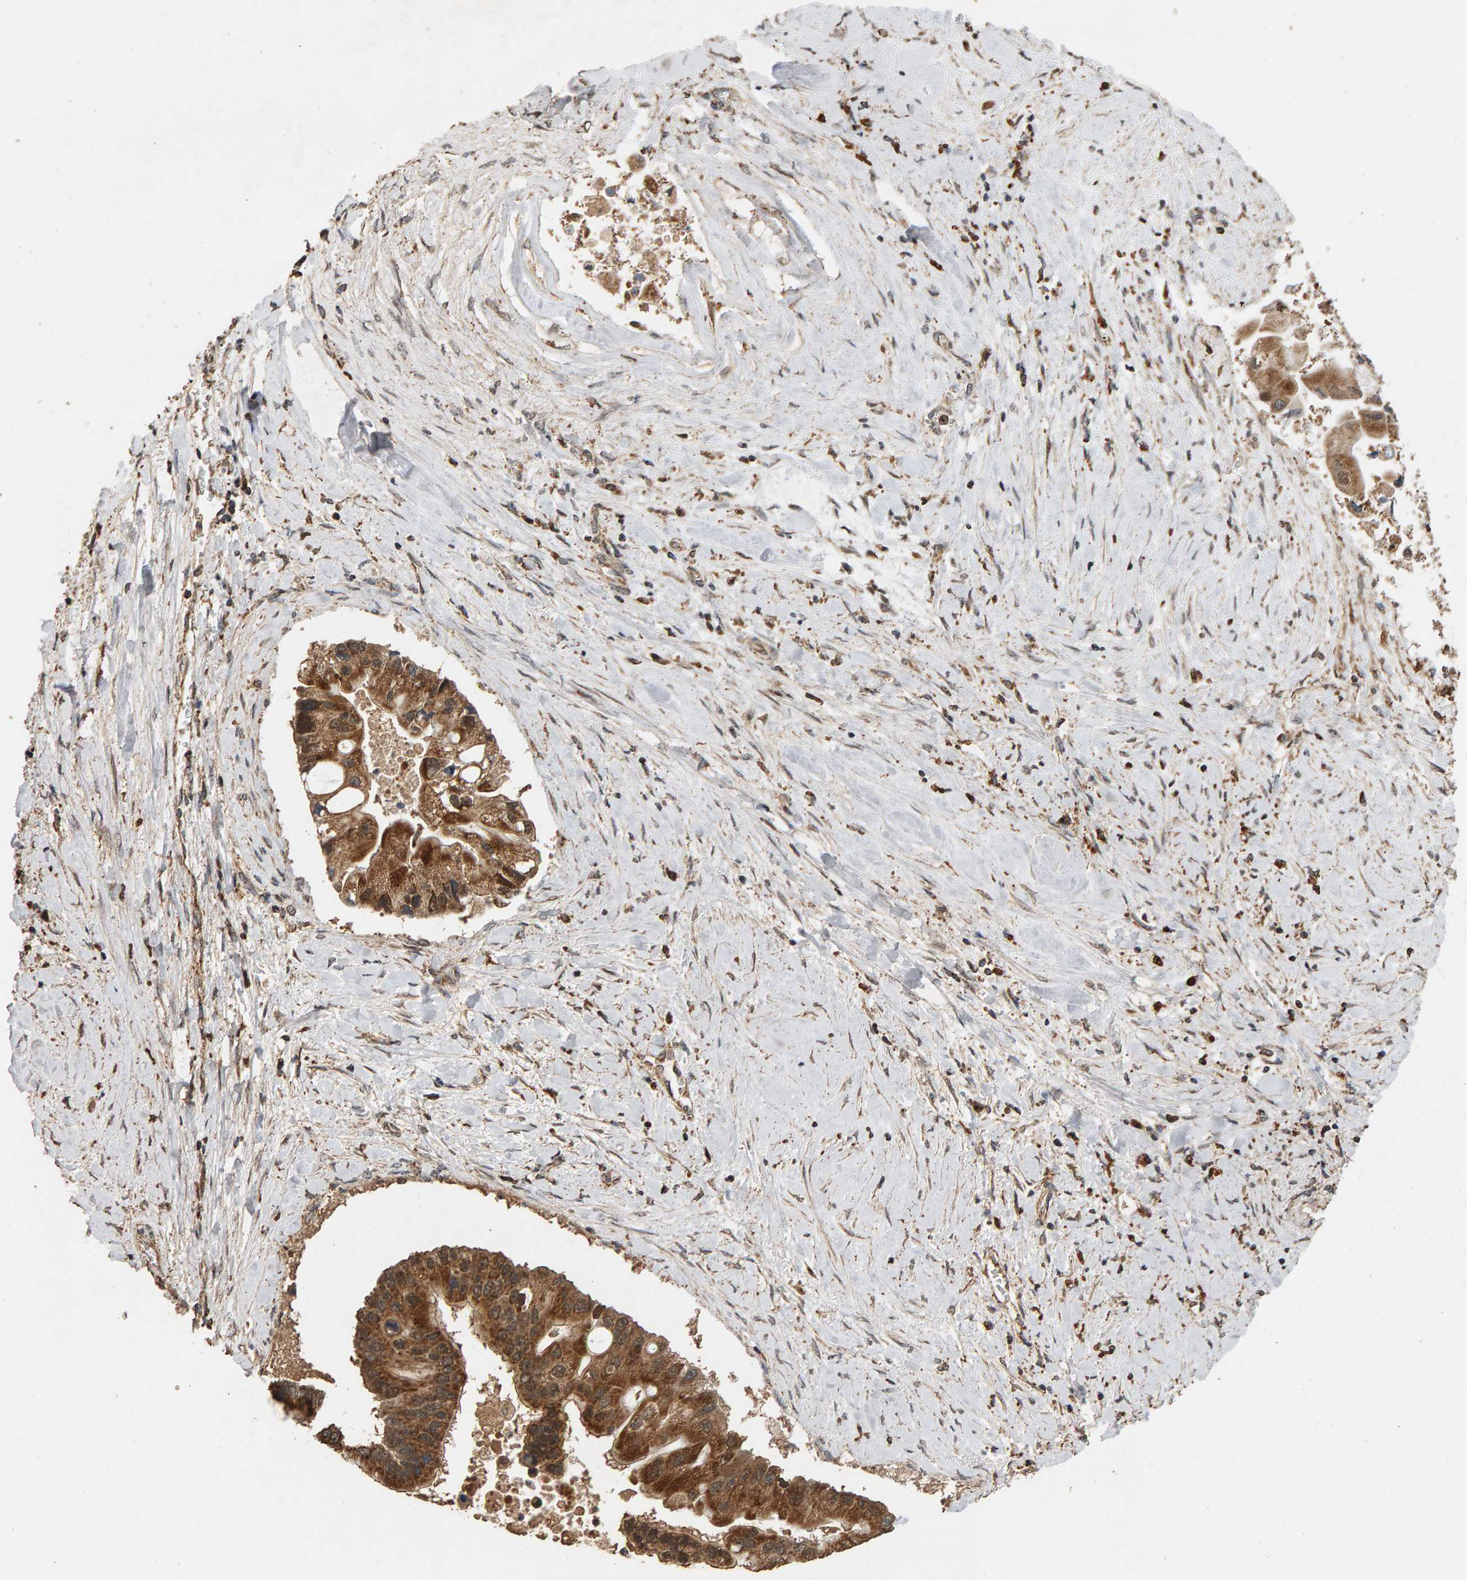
{"staining": {"intensity": "strong", "quantity": ">75%", "location": "cytoplasmic/membranous"}, "tissue": "liver cancer", "cell_type": "Tumor cells", "image_type": "cancer", "snomed": [{"axis": "morphology", "description": "Cholangiocarcinoma"}, {"axis": "topography", "description": "Liver"}], "caption": "IHC photomicrograph of neoplastic tissue: human liver cancer stained using immunohistochemistry displays high levels of strong protein expression localized specifically in the cytoplasmic/membranous of tumor cells, appearing as a cytoplasmic/membranous brown color.", "gene": "GSTK1", "patient": {"sex": "male", "age": 50}}